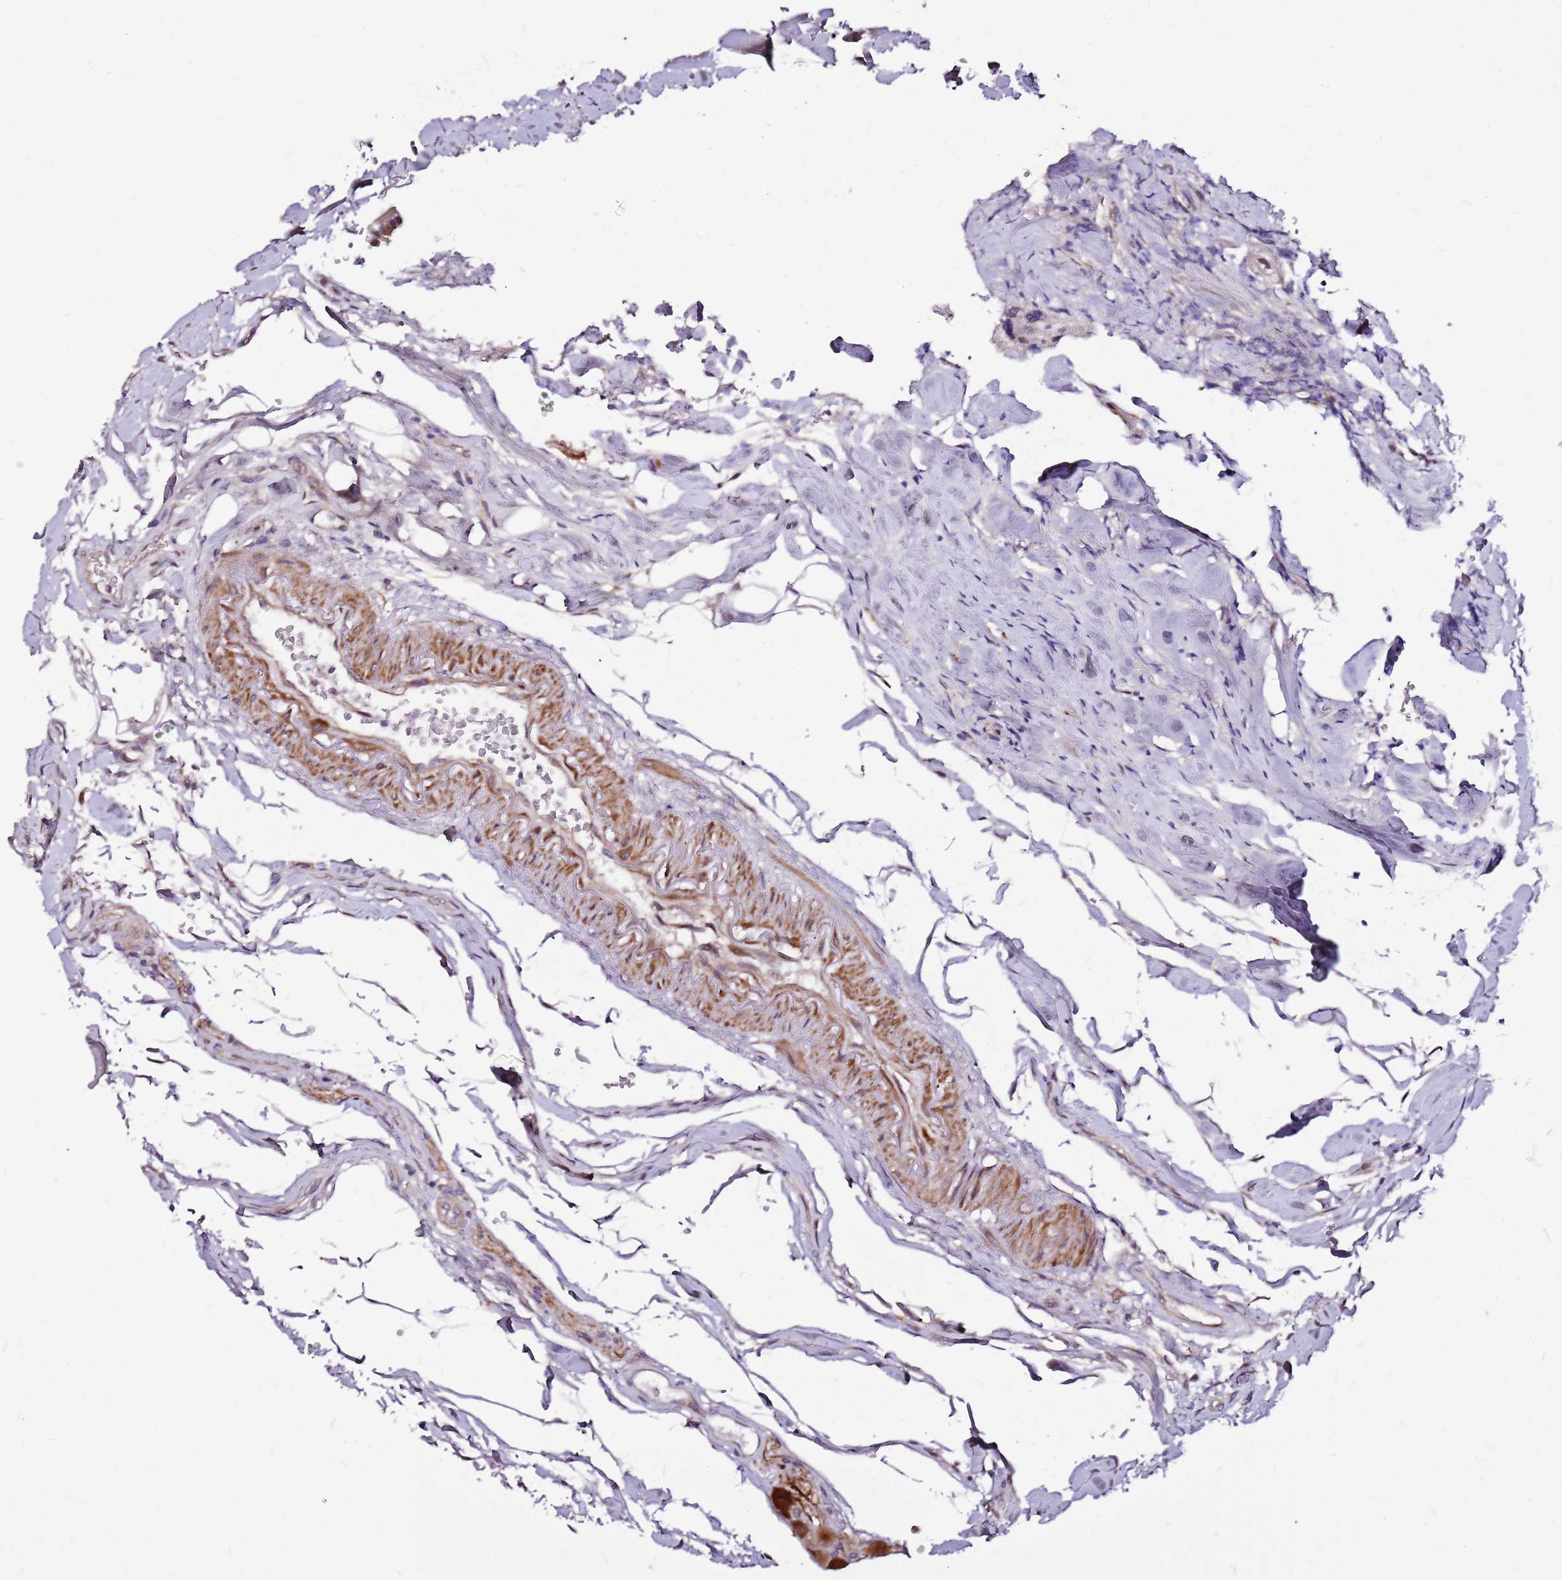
{"staining": {"intensity": "strong", "quantity": "25%-75%", "location": "cytoplasmic/membranous"}, "tissue": "colon", "cell_type": "Endothelial cells", "image_type": "normal", "snomed": [{"axis": "morphology", "description": "Normal tissue, NOS"}, {"axis": "topography", "description": "Colon"}], "caption": "Immunohistochemistry (IHC) (DAB) staining of benign human colon displays strong cytoplasmic/membranous protein positivity in about 25%-75% of endothelial cells. (IHC, brightfield microscopy, high magnification).", "gene": "POLE3", "patient": {"sex": "female", "age": 79}}